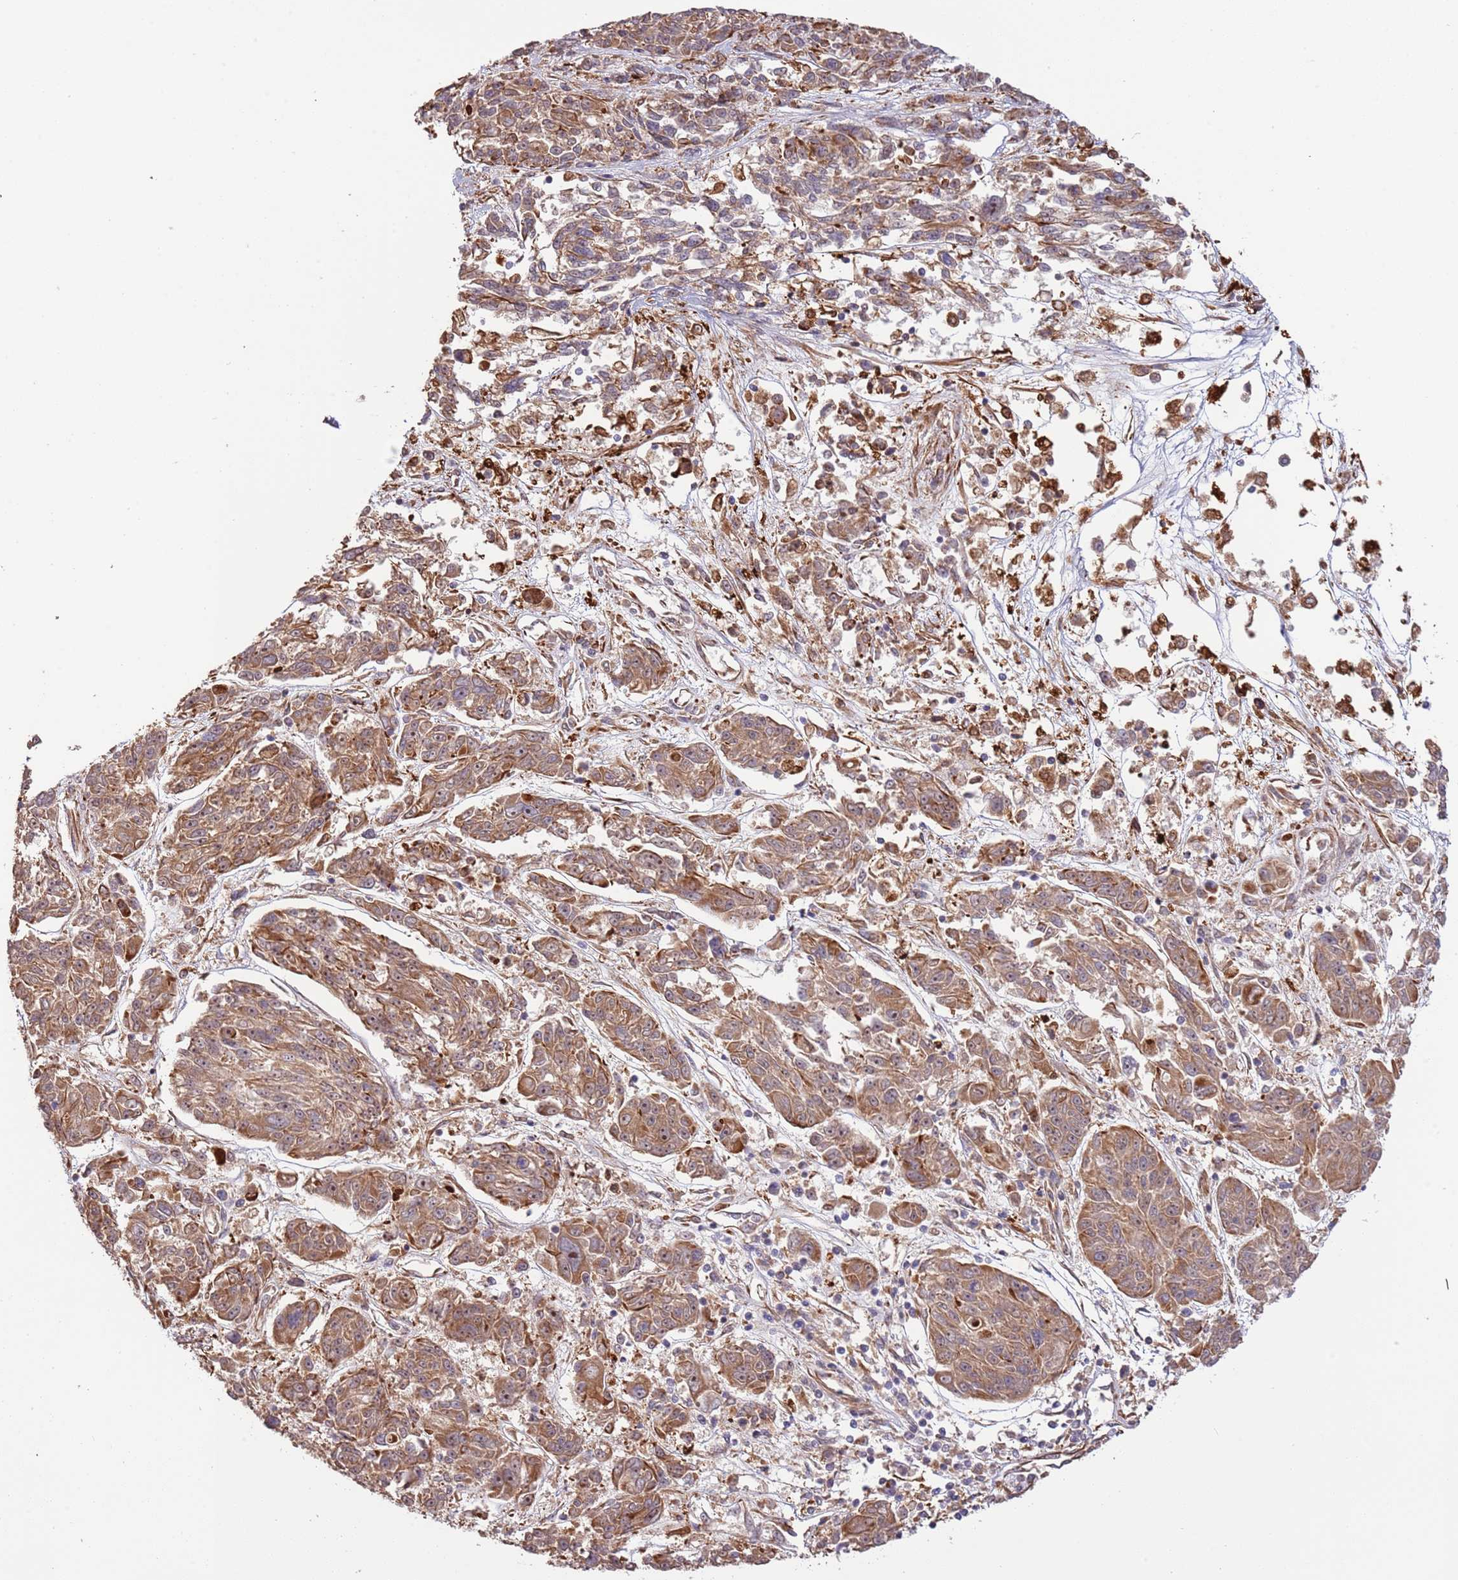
{"staining": {"intensity": "moderate", "quantity": ">75%", "location": "cytoplasmic/membranous"}, "tissue": "melanoma", "cell_type": "Tumor cells", "image_type": "cancer", "snomed": [{"axis": "morphology", "description": "Malignant melanoma, NOS"}, {"axis": "topography", "description": "Skin"}], "caption": "IHC histopathology image of neoplastic tissue: malignant melanoma stained using IHC displays medium levels of moderate protein expression localized specifically in the cytoplasmic/membranous of tumor cells, appearing as a cytoplasmic/membranous brown color.", "gene": "NEK3", "patient": {"sex": "male", "age": 53}}